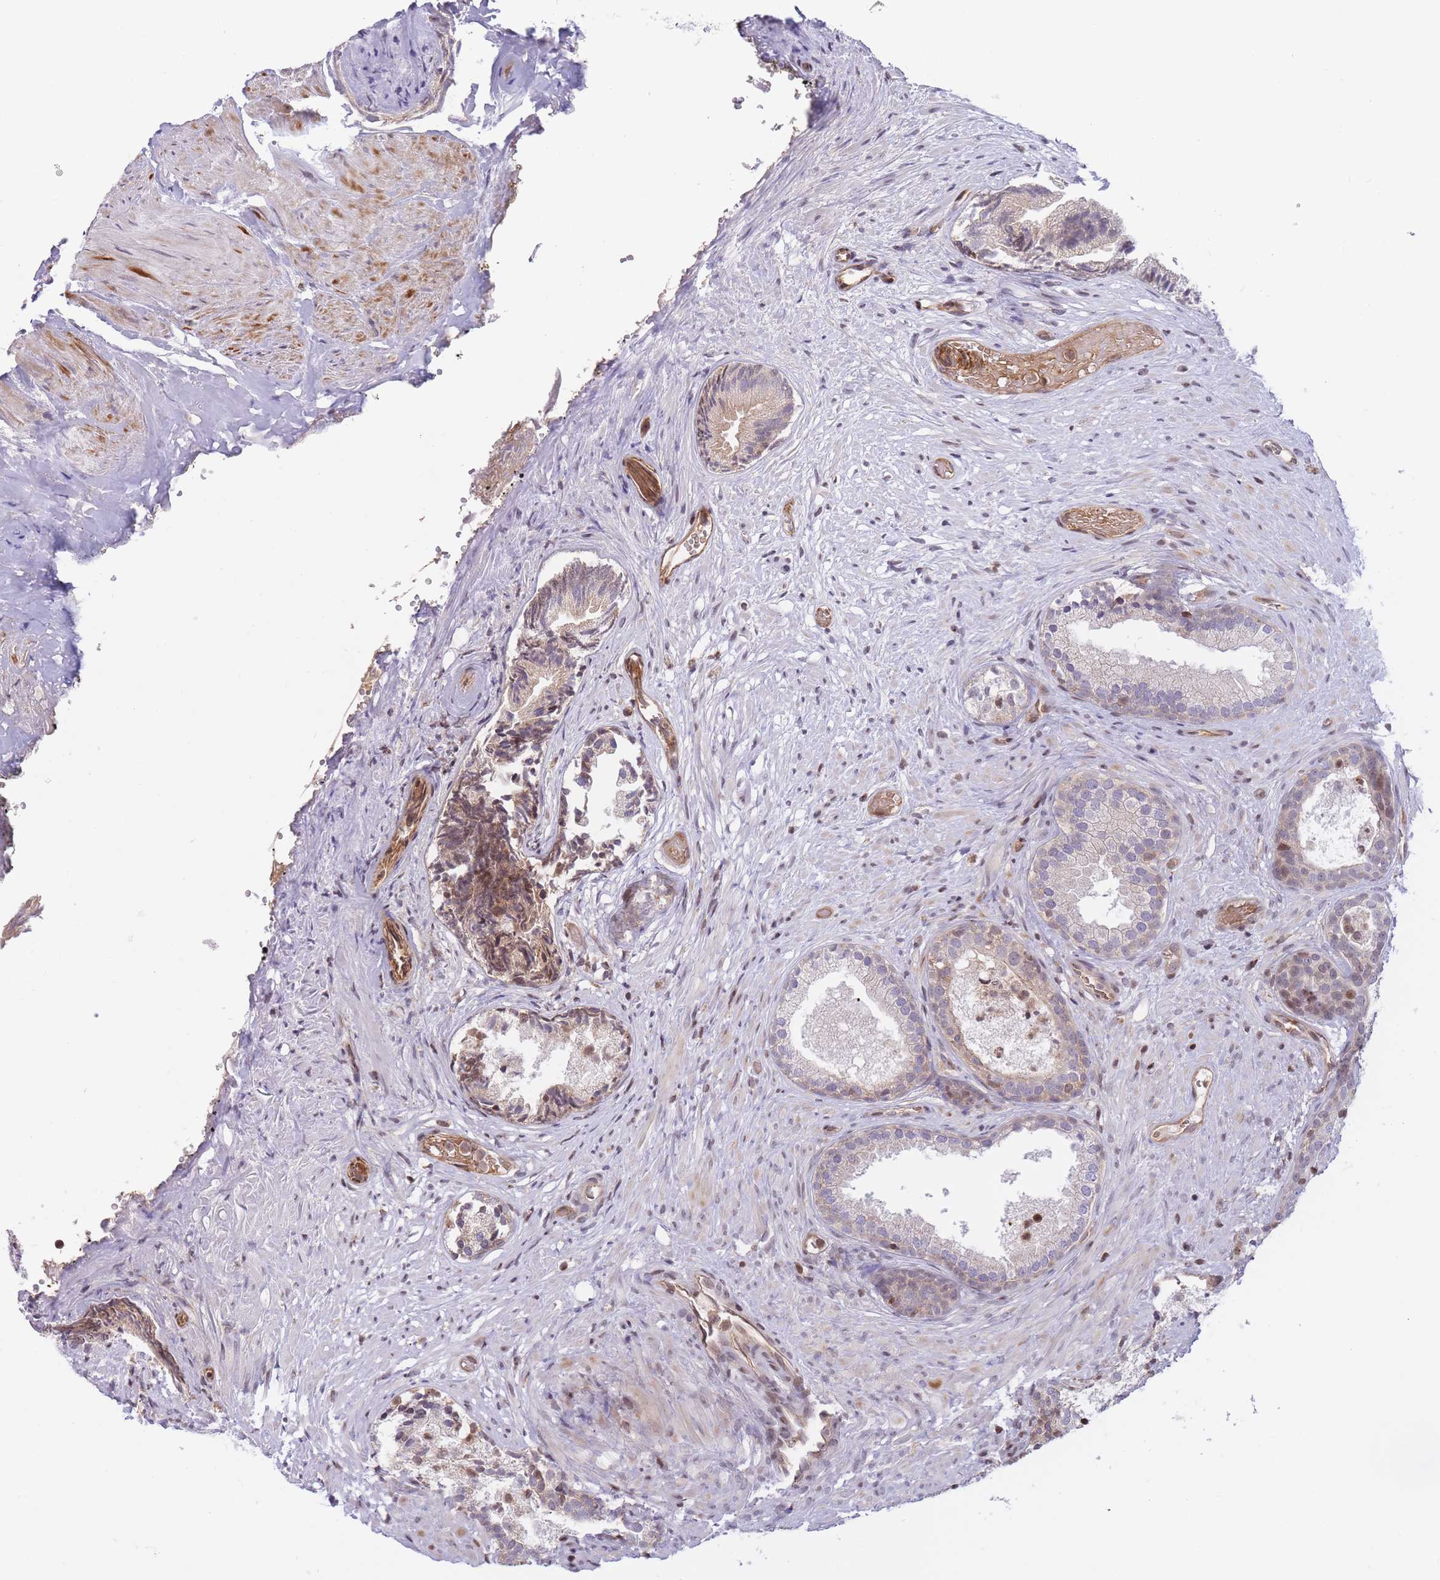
{"staining": {"intensity": "moderate", "quantity": "<25%", "location": "cytoplasmic/membranous,nuclear"}, "tissue": "prostate", "cell_type": "Glandular cells", "image_type": "normal", "snomed": [{"axis": "morphology", "description": "Normal tissue, NOS"}, {"axis": "topography", "description": "Prostate"}], "caption": "Moderate cytoplasmic/membranous,nuclear protein expression is identified in approximately <25% of glandular cells in prostate. (IHC, brightfield microscopy, high magnification).", "gene": "SLC35F5", "patient": {"sex": "male", "age": 76}}